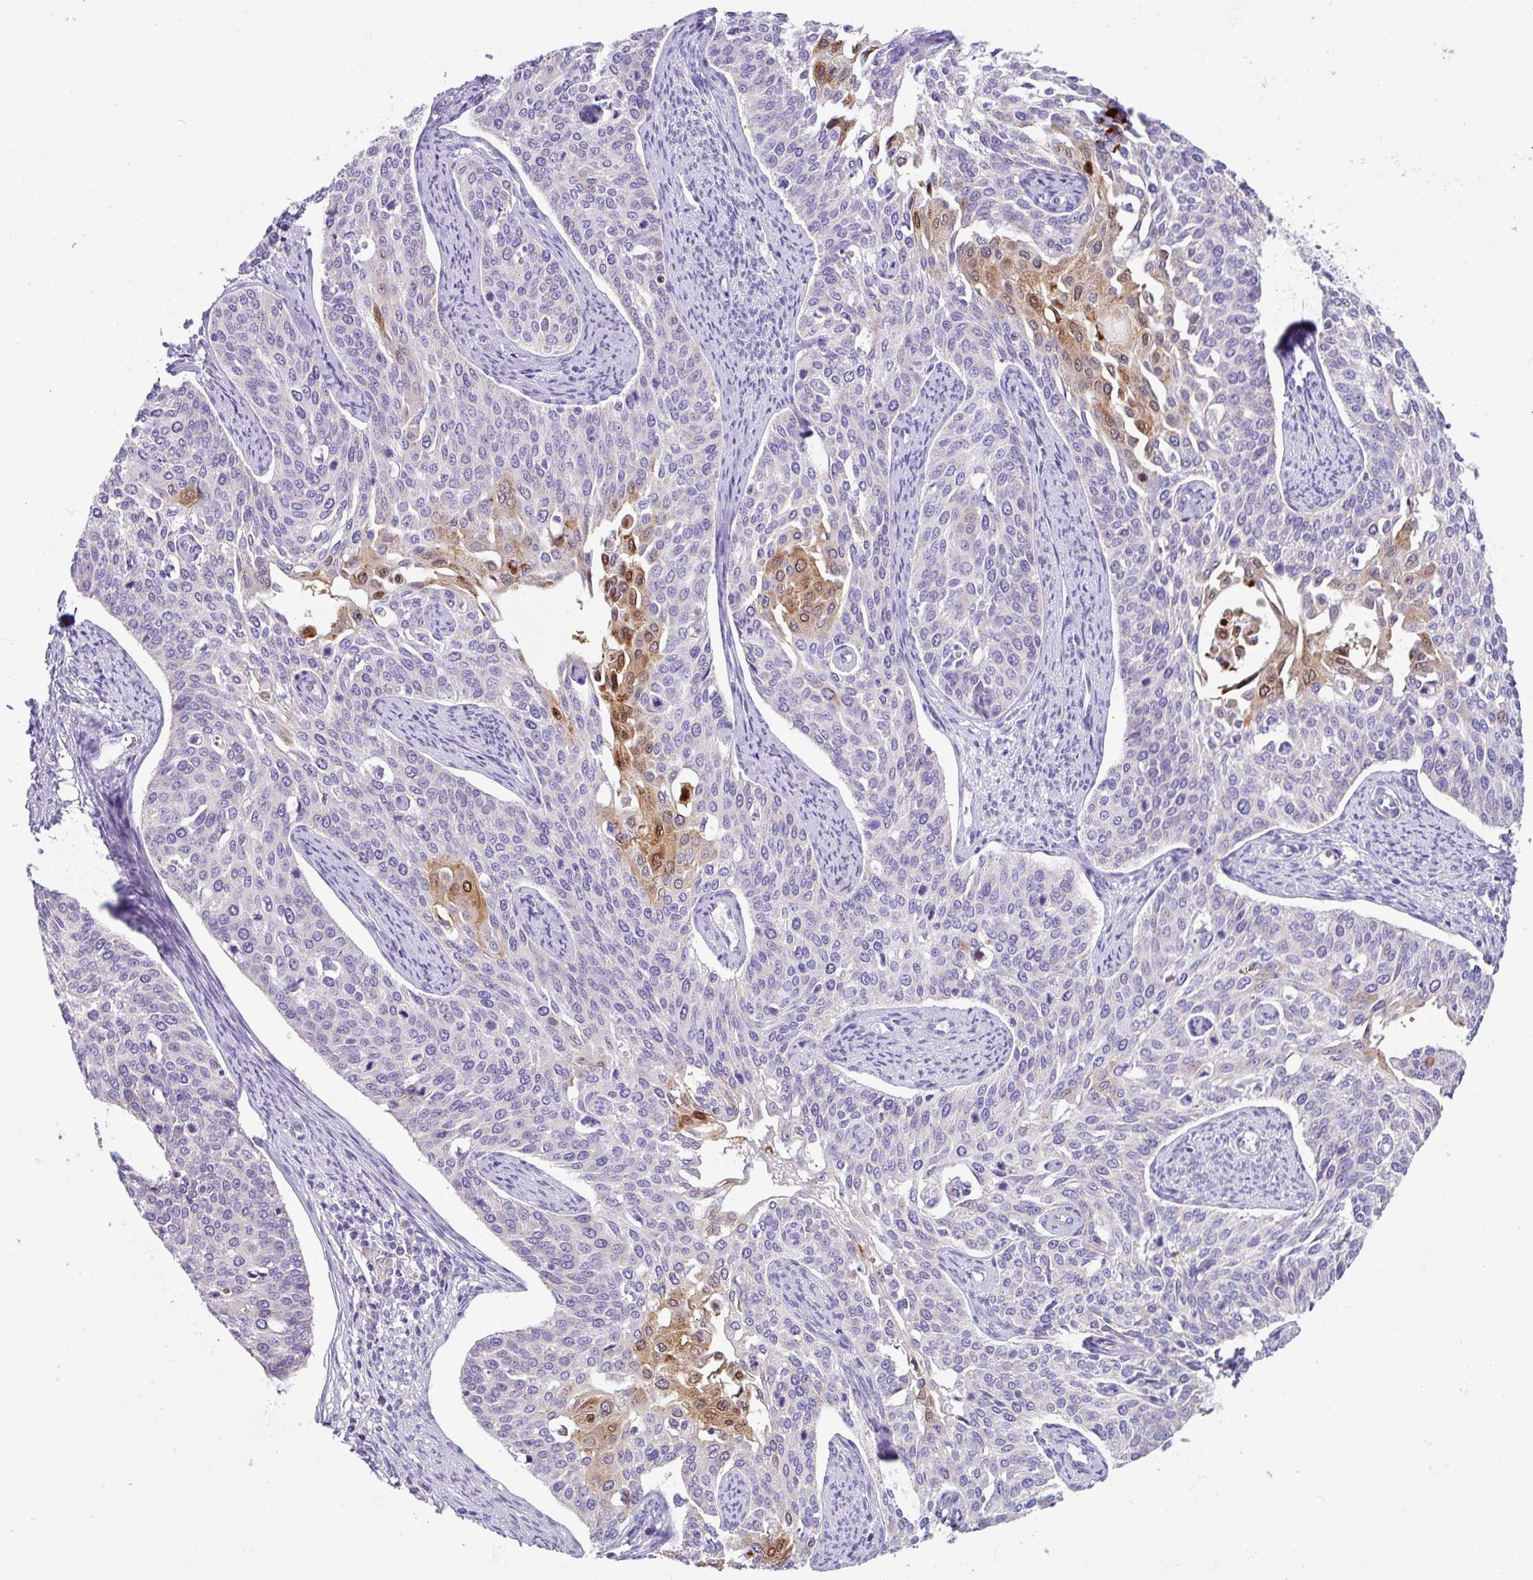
{"staining": {"intensity": "moderate", "quantity": "<25%", "location": "cytoplasmic/membranous,nuclear"}, "tissue": "cervical cancer", "cell_type": "Tumor cells", "image_type": "cancer", "snomed": [{"axis": "morphology", "description": "Squamous cell carcinoma, NOS"}, {"axis": "topography", "description": "Cervix"}], "caption": "Moderate cytoplasmic/membranous and nuclear protein positivity is present in approximately <25% of tumor cells in cervical cancer.", "gene": "SH2D3C", "patient": {"sex": "female", "age": 44}}